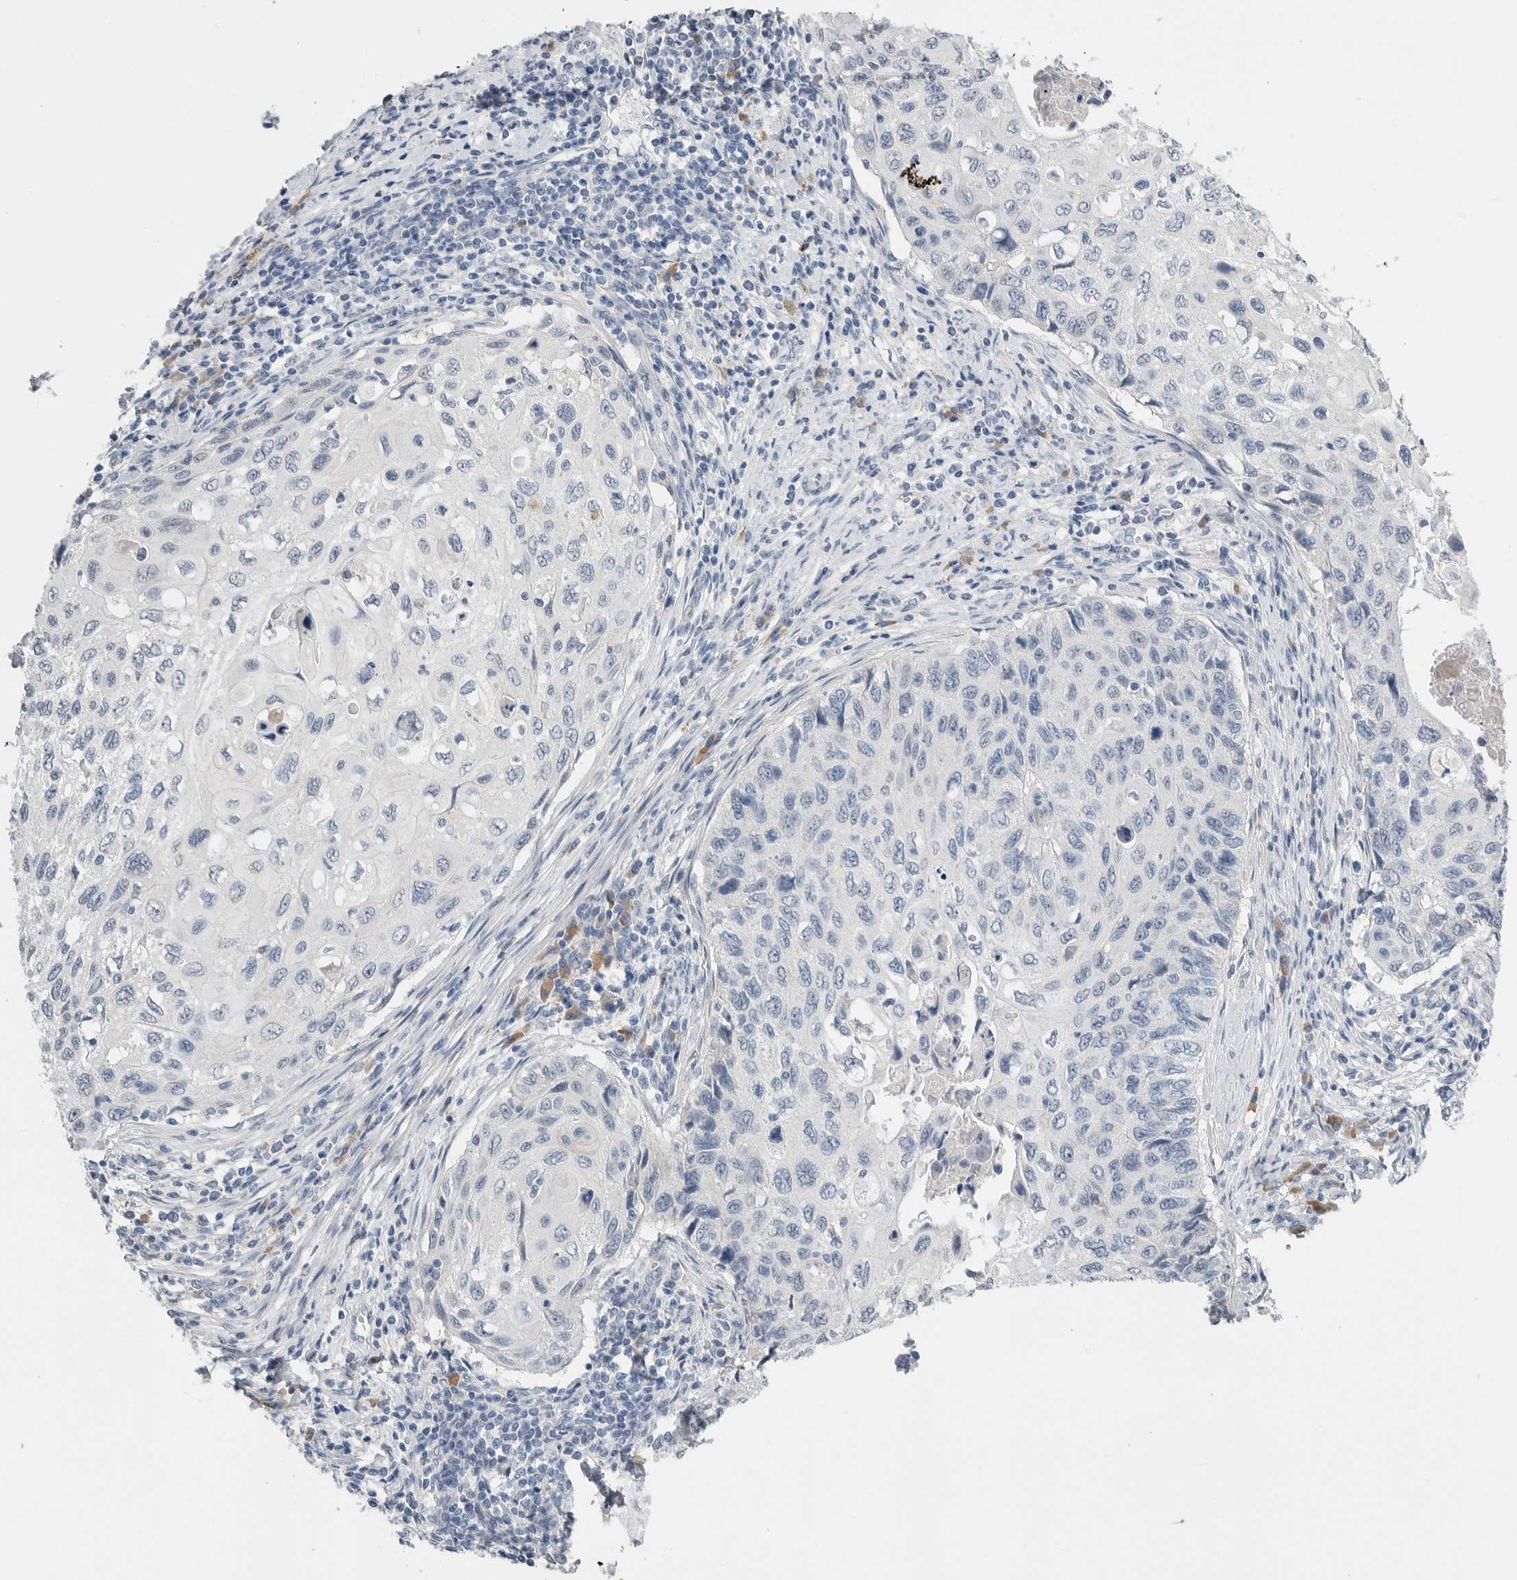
{"staining": {"intensity": "negative", "quantity": "none", "location": "none"}, "tissue": "cervical cancer", "cell_type": "Tumor cells", "image_type": "cancer", "snomed": [{"axis": "morphology", "description": "Squamous cell carcinoma, NOS"}, {"axis": "topography", "description": "Cervix"}], "caption": "DAB immunohistochemical staining of human cervical cancer demonstrates no significant staining in tumor cells. (Immunohistochemistry, brightfield microscopy, high magnification).", "gene": "FABP6", "patient": {"sex": "female", "age": 70}}